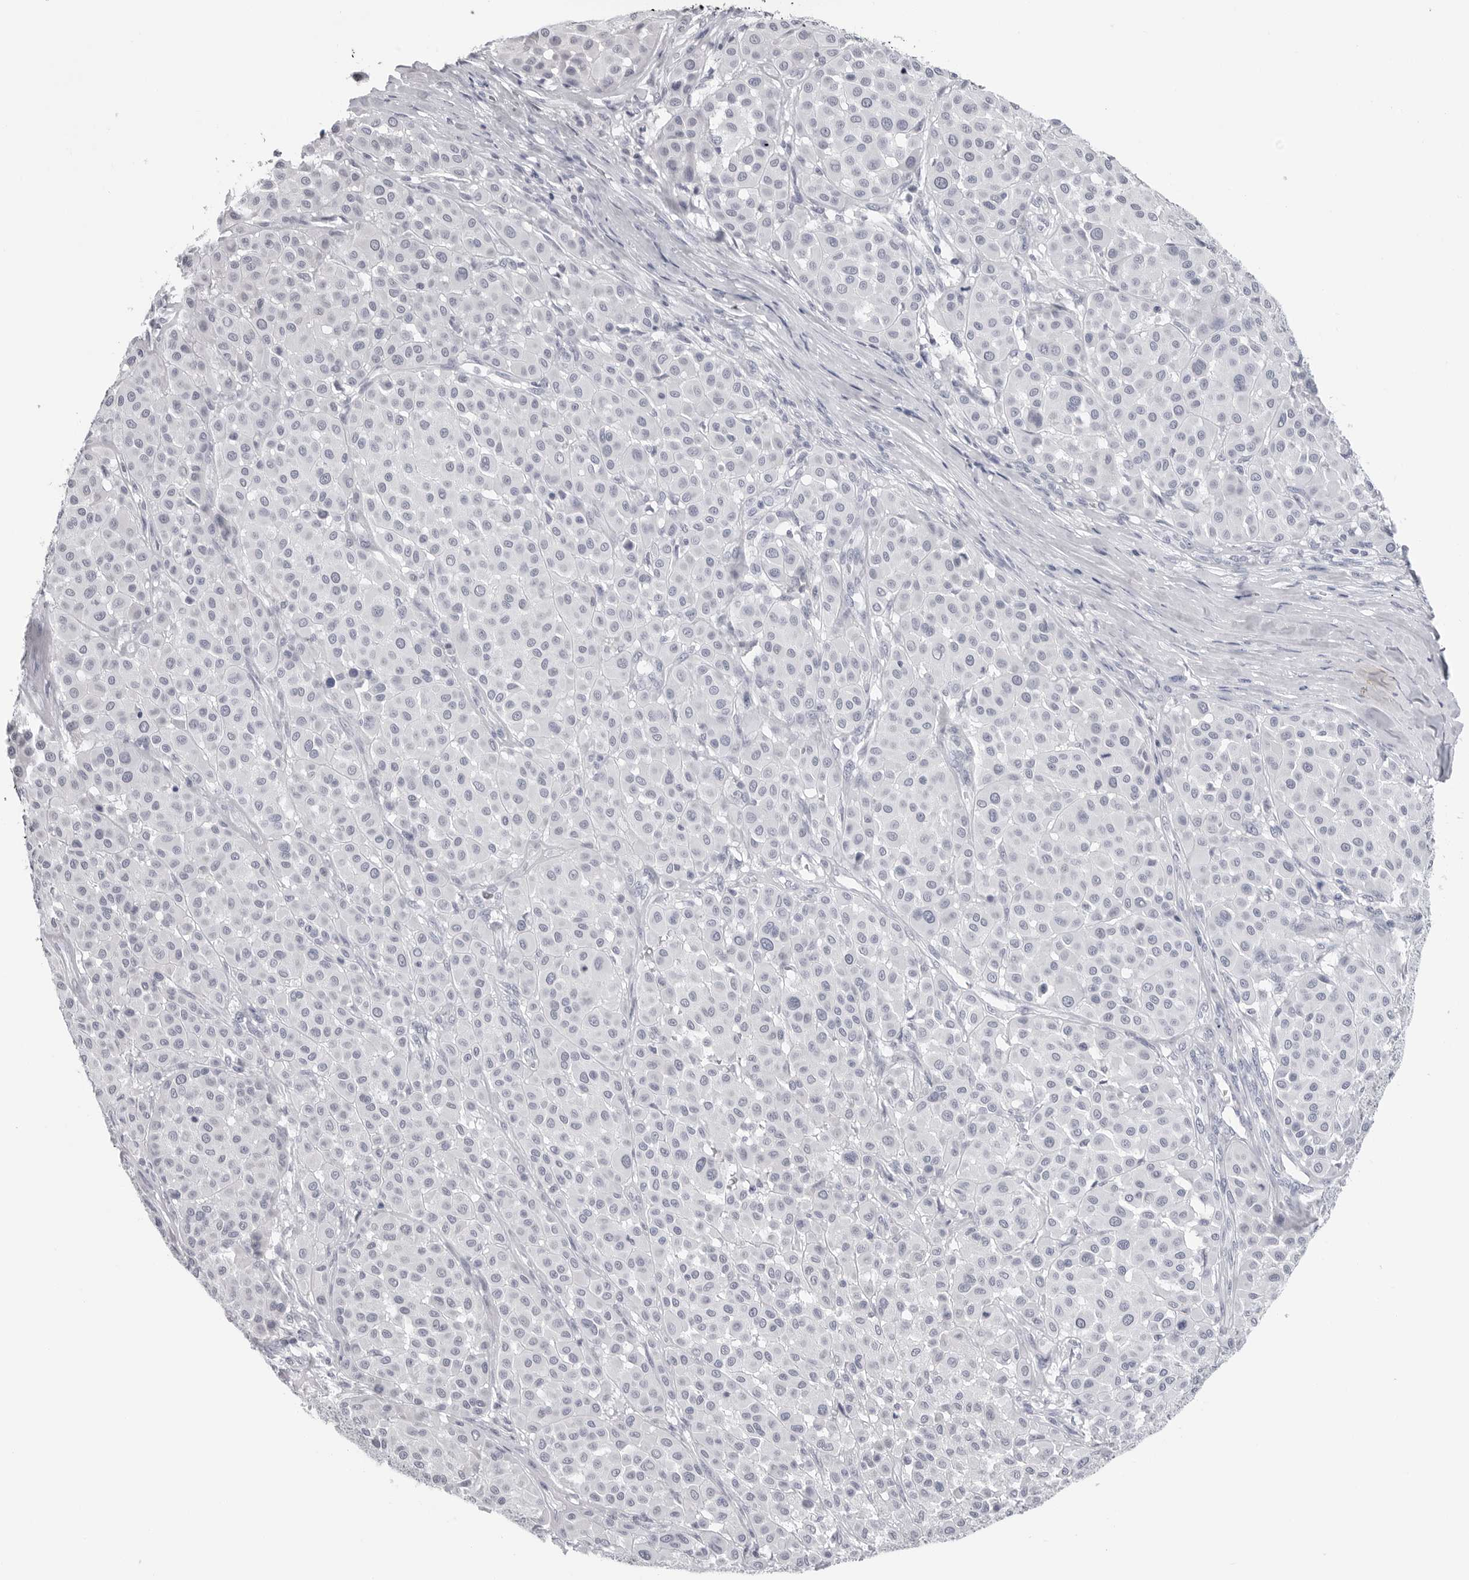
{"staining": {"intensity": "negative", "quantity": "none", "location": "none"}, "tissue": "melanoma", "cell_type": "Tumor cells", "image_type": "cancer", "snomed": [{"axis": "morphology", "description": "Malignant melanoma, Metastatic site"}, {"axis": "topography", "description": "Soft tissue"}], "caption": "Immunohistochemistry (IHC) image of melanoma stained for a protein (brown), which reveals no staining in tumor cells.", "gene": "PGA3", "patient": {"sex": "male", "age": 41}}